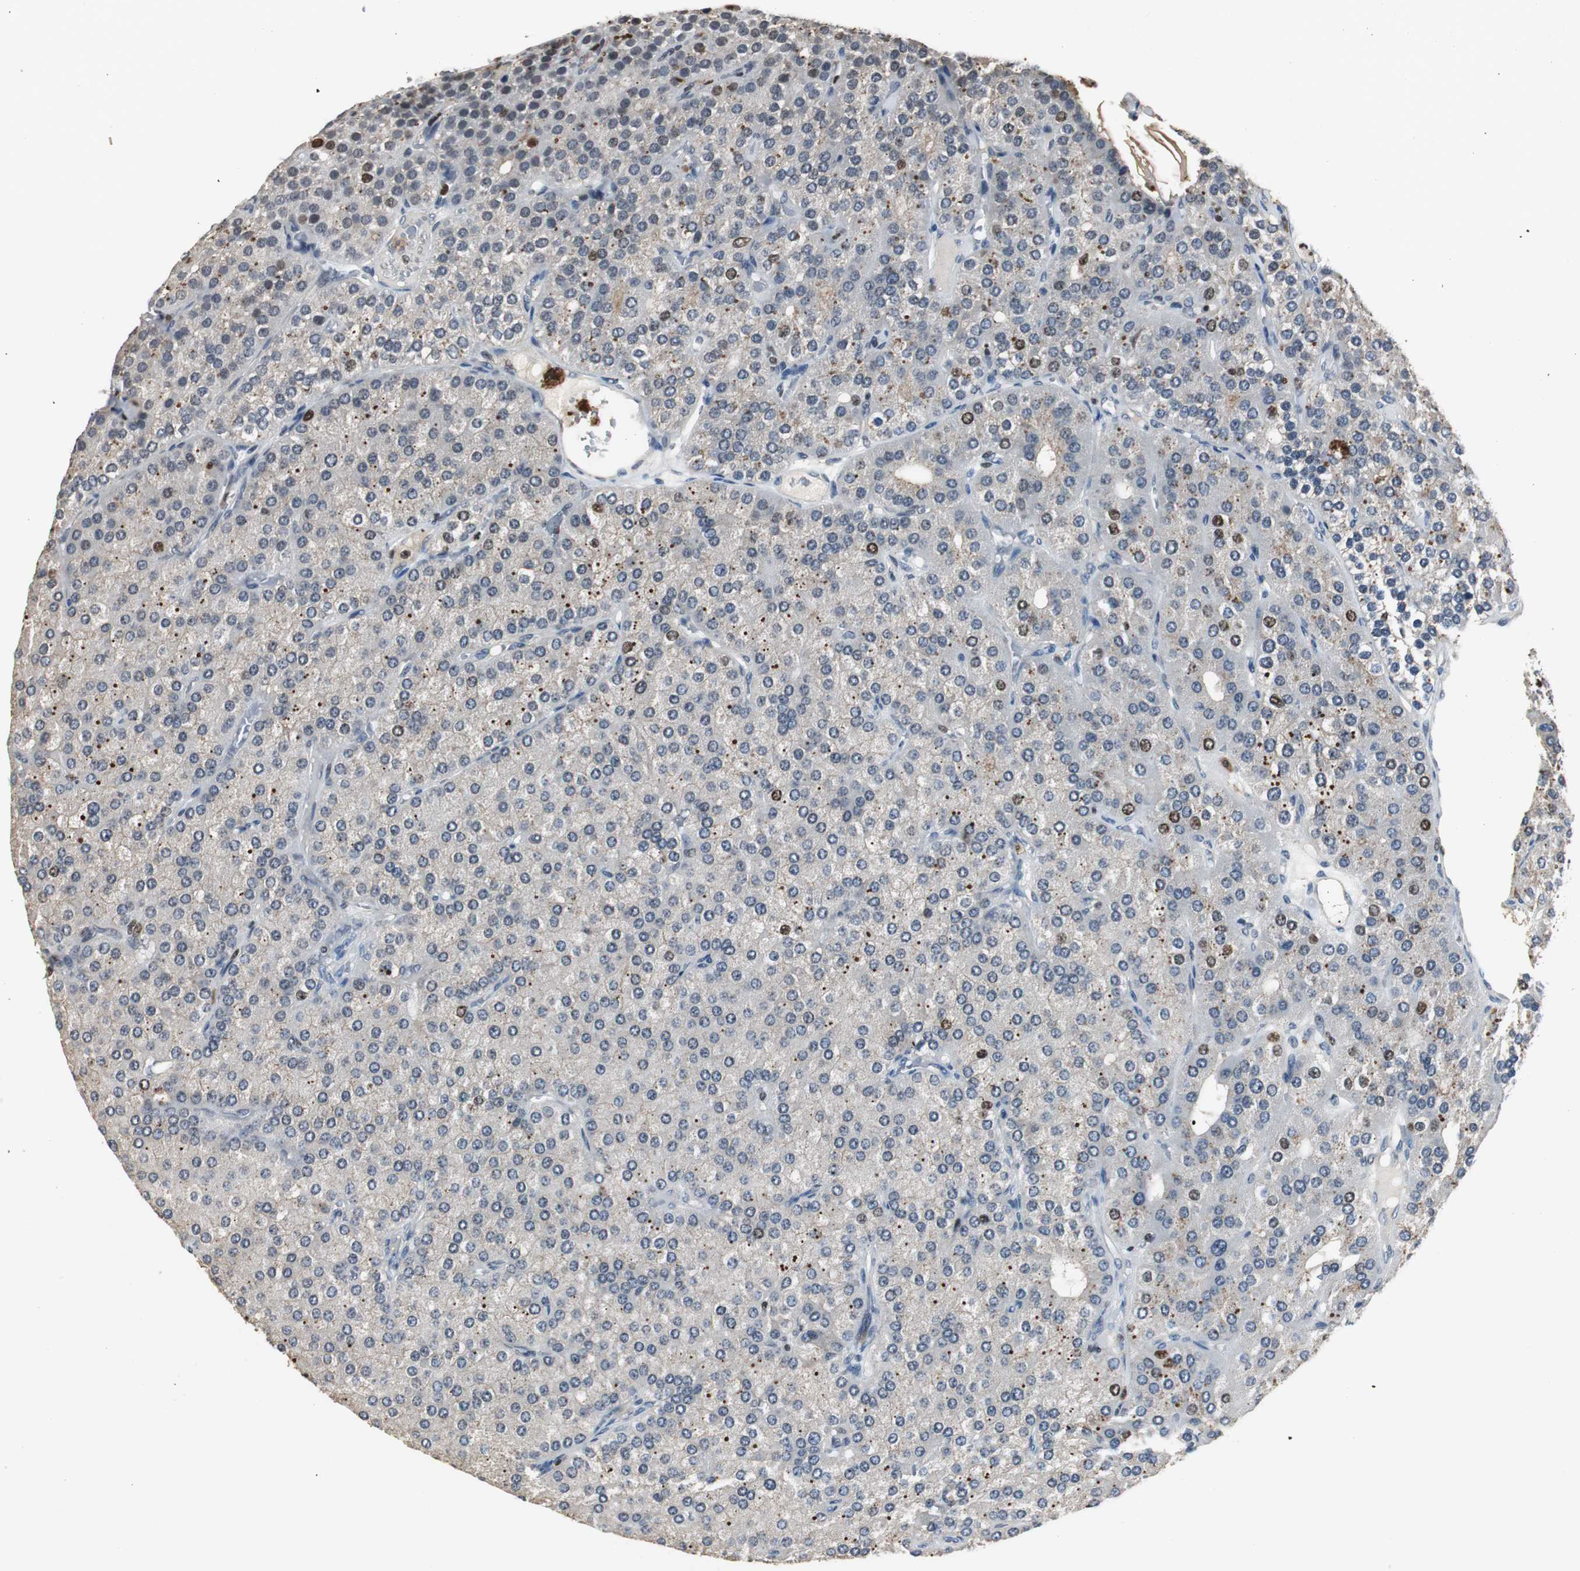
{"staining": {"intensity": "strong", "quantity": "<25%", "location": "nuclear"}, "tissue": "parathyroid gland", "cell_type": "Glandular cells", "image_type": "normal", "snomed": [{"axis": "morphology", "description": "Normal tissue, NOS"}, {"axis": "morphology", "description": "Adenoma, NOS"}, {"axis": "topography", "description": "Parathyroid gland"}], "caption": "Protein analysis of normal parathyroid gland exhibits strong nuclear expression in approximately <25% of glandular cells. Ihc stains the protein in brown and the nuclei are stained blue.", "gene": "FEN1", "patient": {"sex": "female", "age": 86}}